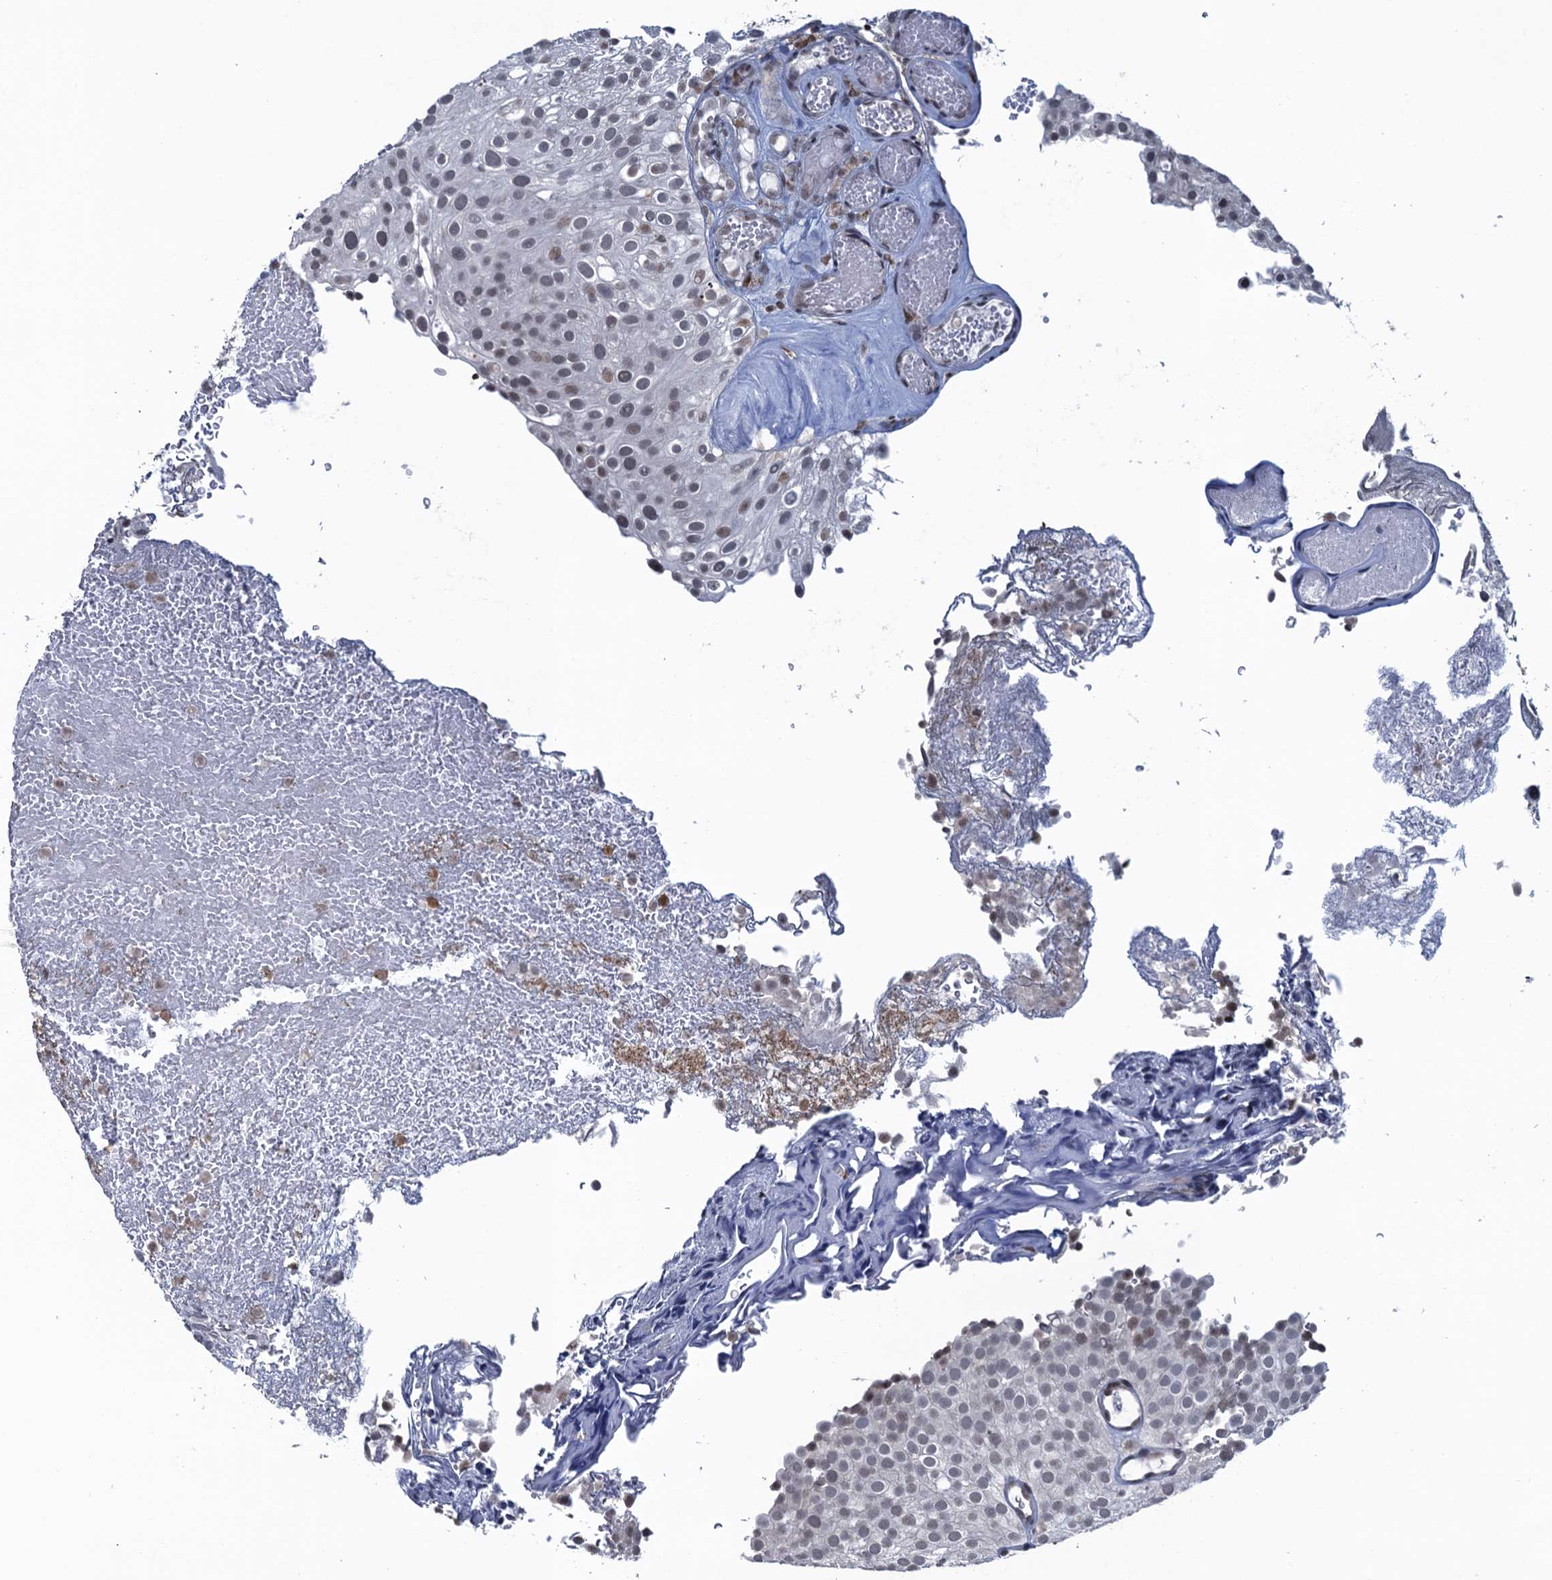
{"staining": {"intensity": "weak", "quantity": "<25%", "location": "nuclear"}, "tissue": "urothelial cancer", "cell_type": "Tumor cells", "image_type": "cancer", "snomed": [{"axis": "morphology", "description": "Urothelial carcinoma, Low grade"}, {"axis": "topography", "description": "Urinary bladder"}], "caption": "A high-resolution histopathology image shows IHC staining of urothelial carcinoma (low-grade), which demonstrates no significant expression in tumor cells. (DAB (3,3'-diaminobenzidine) immunohistochemistry visualized using brightfield microscopy, high magnification).", "gene": "FYB1", "patient": {"sex": "male", "age": 78}}